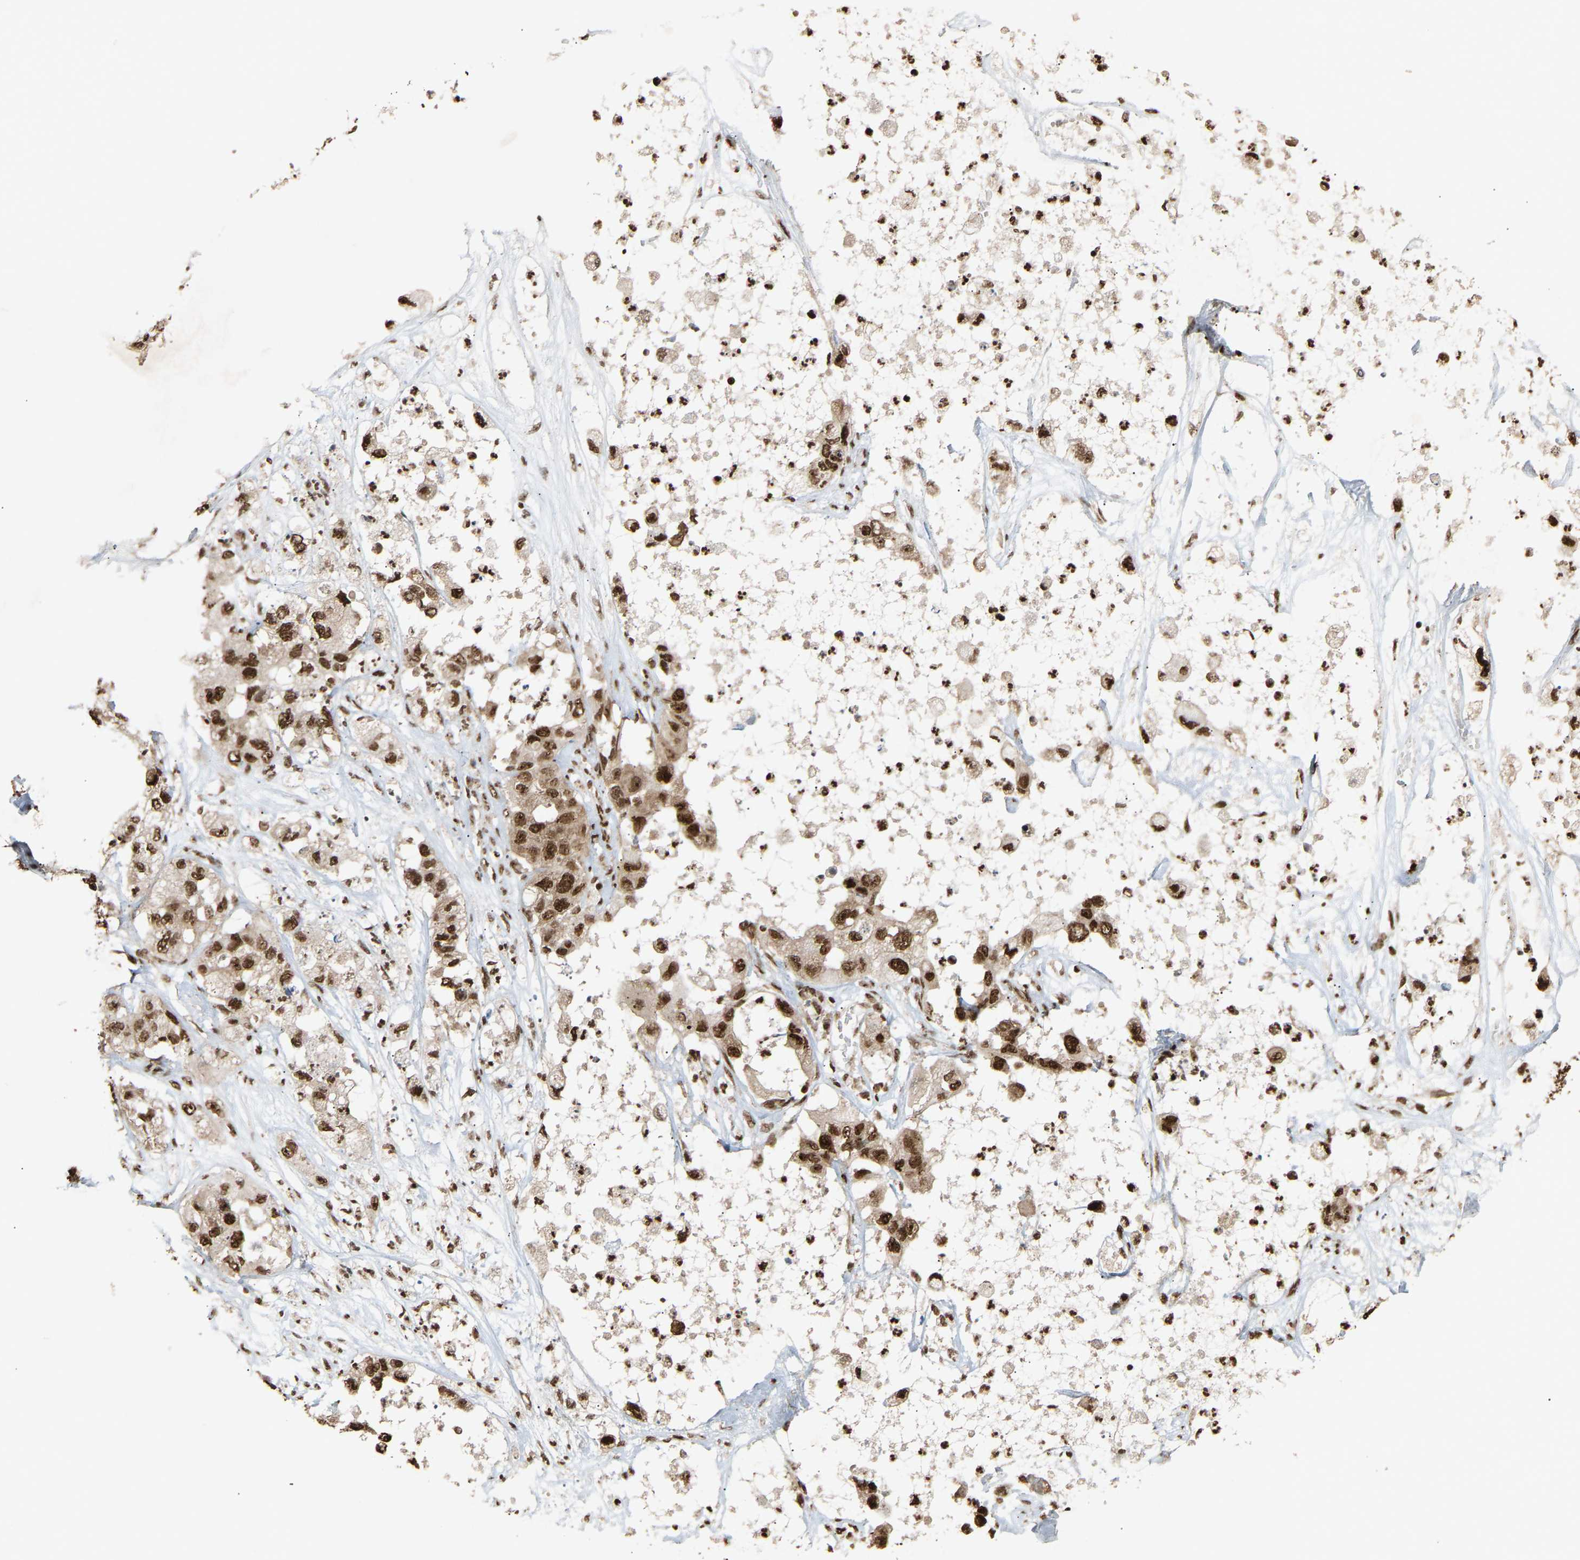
{"staining": {"intensity": "strong", "quantity": ">75%", "location": "cytoplasmic/membranous,nuclear"}, "tissue": "pancreatic cancer", "cell_type": "Tumor cells", "image_type": "cancer", "snomed": [{"axis": "morphology", "description": "Adenocarcinoma, NOS"}, {"axis": "topography", "description": "Pancreas"}], "caption": "Immunohistochemistry (IHC) (DAB (3,3'-diaminobenzidine)) staining of pancreatic cancer demonstrates strong cytoplasmic/membranous and nuclear protein expression in approximately >75% of tumor cells.", "gene": "ALYREF", "patient": {"sex": "female", "age": 78}}